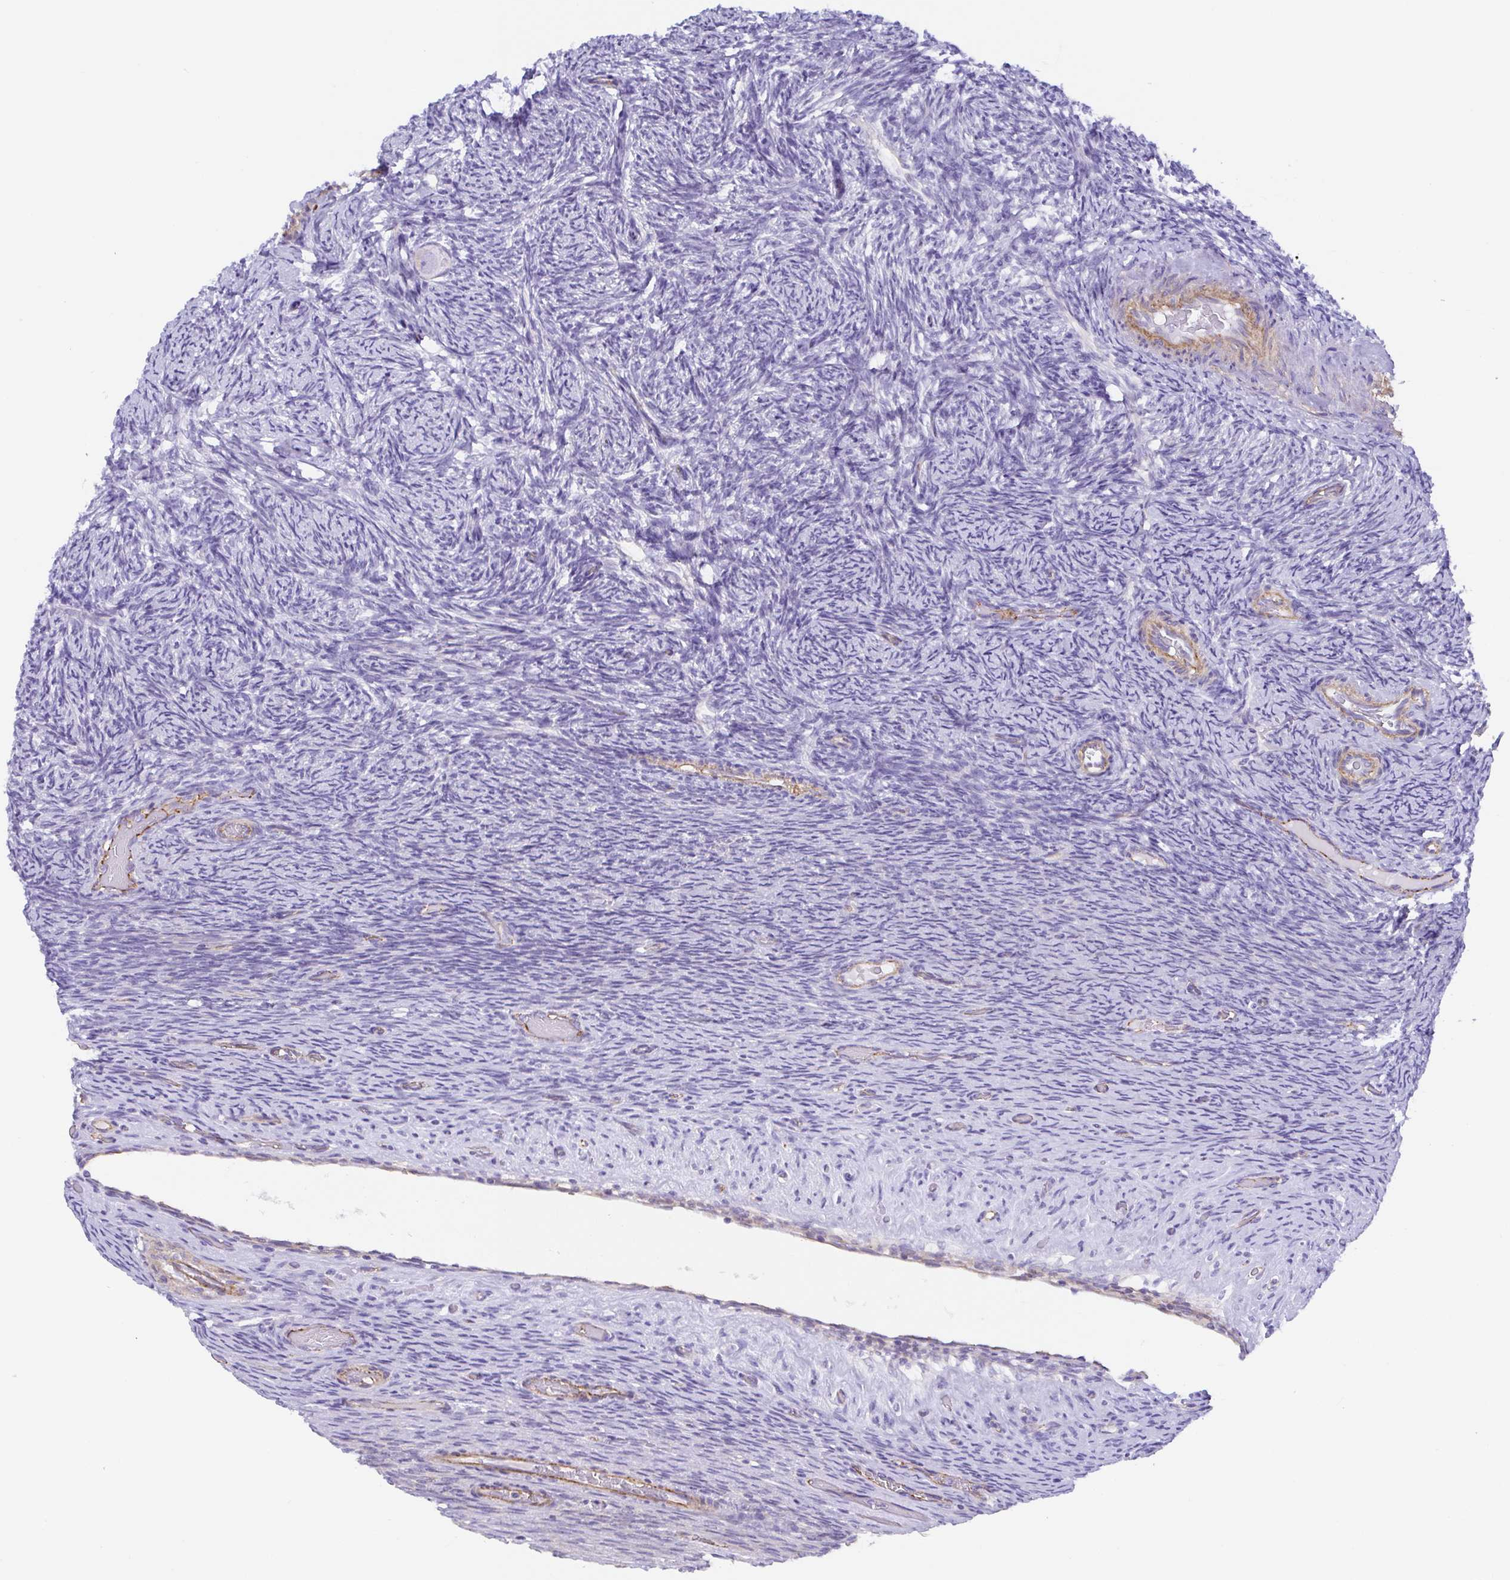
{"staining": {"intensity": "negative", "quantity": "none", "location": "none"}, "tissue": "ovary", "cell_type": "Follicle cells", "image_type": "normal", "snomed": [{"axis": "morphology", "description": "Normal tissue, NOS"}, {"axis": "topography", "description": "Ovary"}], "caption": "Photomicrograph shows no protein staining in follicle cells of benign ovary.", "gene": "TRAM2", "patient": {"sex": "female", "age": 34}}